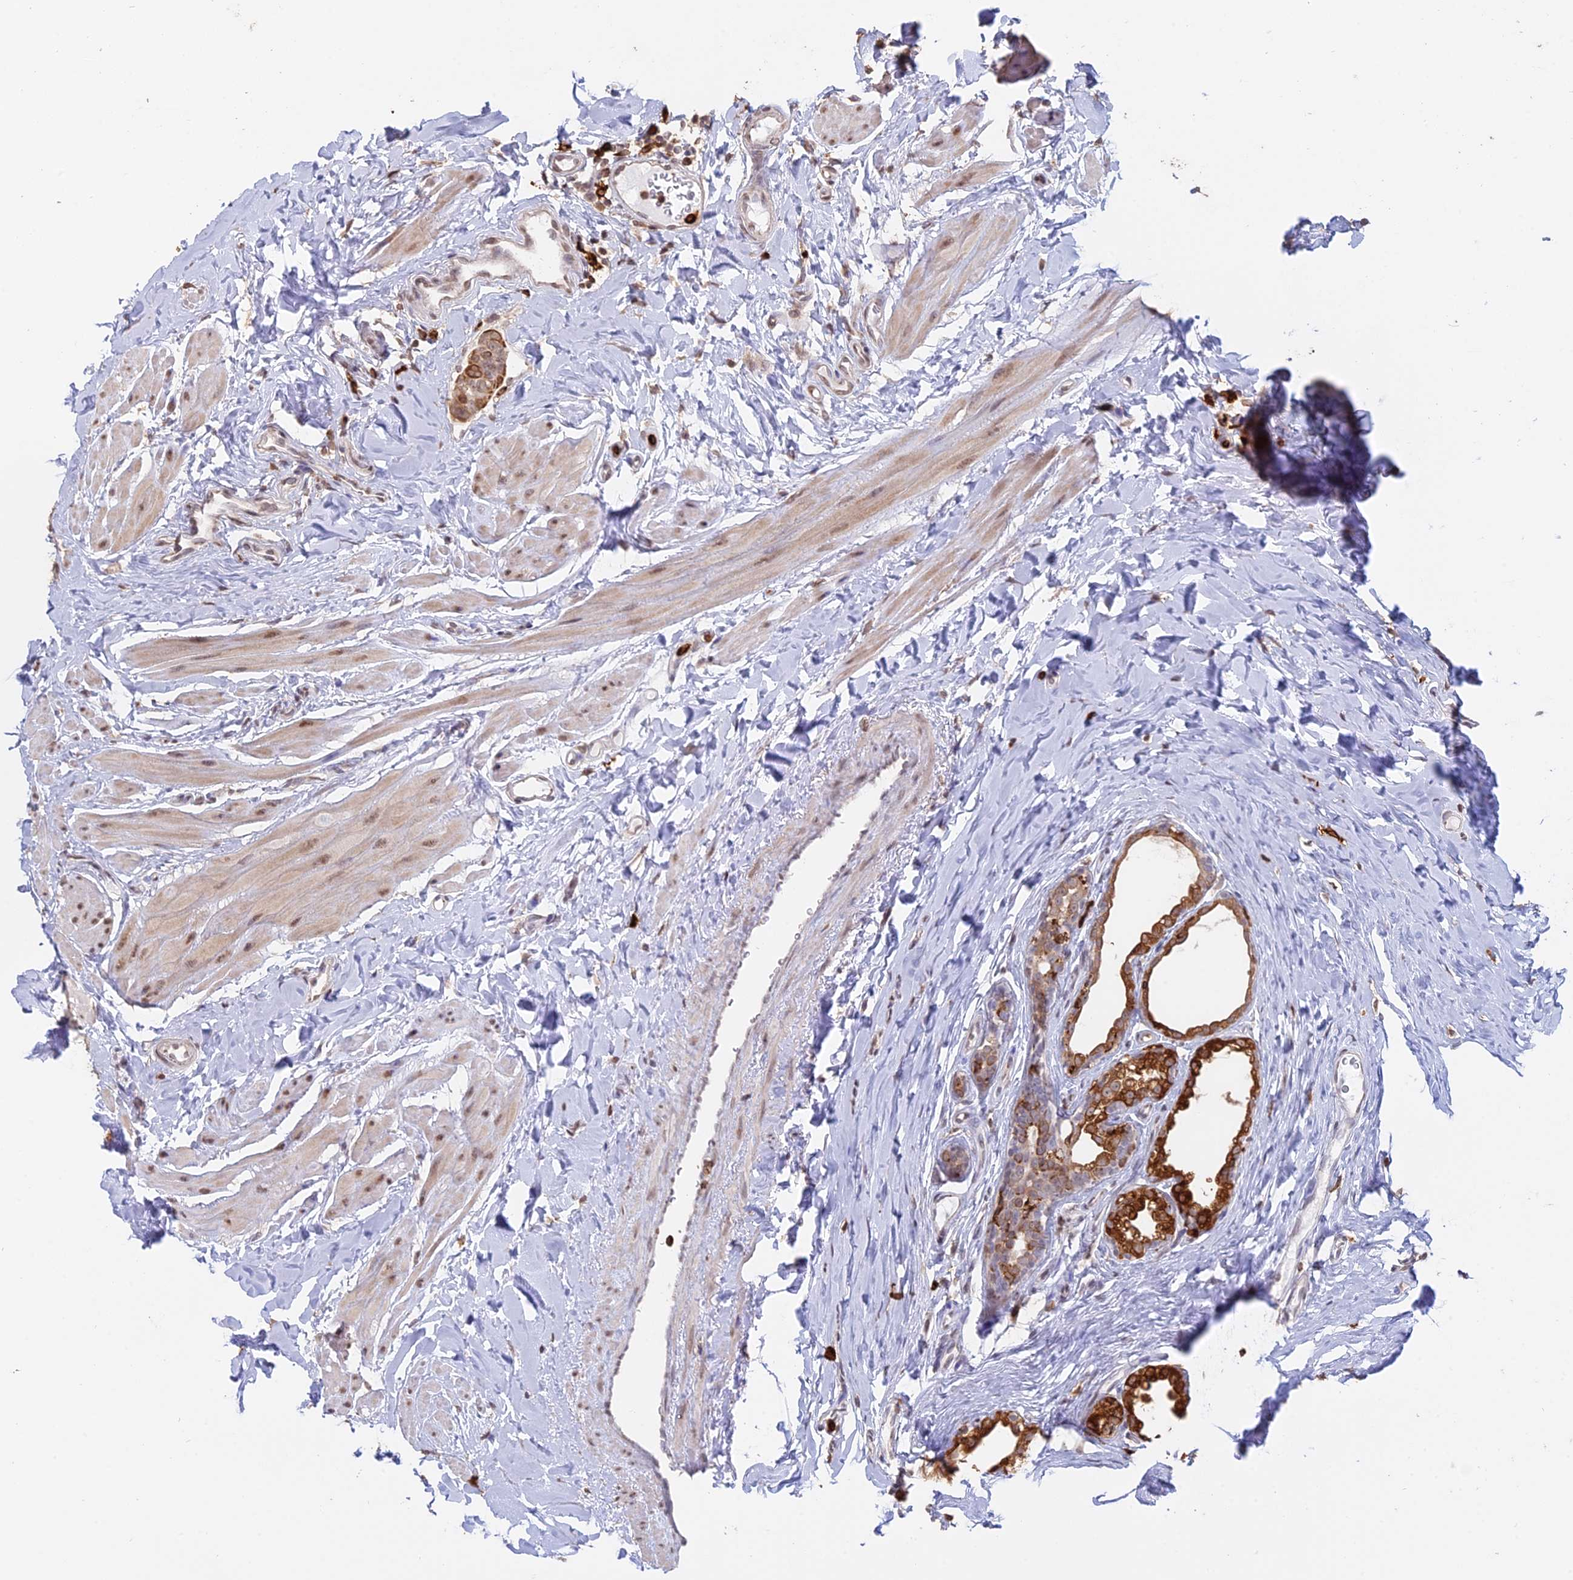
{"staining": {"intensity": "moderate", "quantity": ">75%", "location": "cytoplasmic/membranous"}, "tissue": "breast cancer", "cell_type": "Tumor cells", "image_type": "cancer", "snomed": [{"axis": "morphology", "description": "Duct carcinoma"}, {"axis": "topography", "description": "Breast"}], "caption": "Immunohistochemistry (DAB) staining of human breast cancer (invasive ductal carcinoma) demonstrates moderate cytoplasmic/membranous protein expression in approximately >75% of tumor cells.", "gene": "APOBR", "patient": {"sex": "female", "age": 40}}